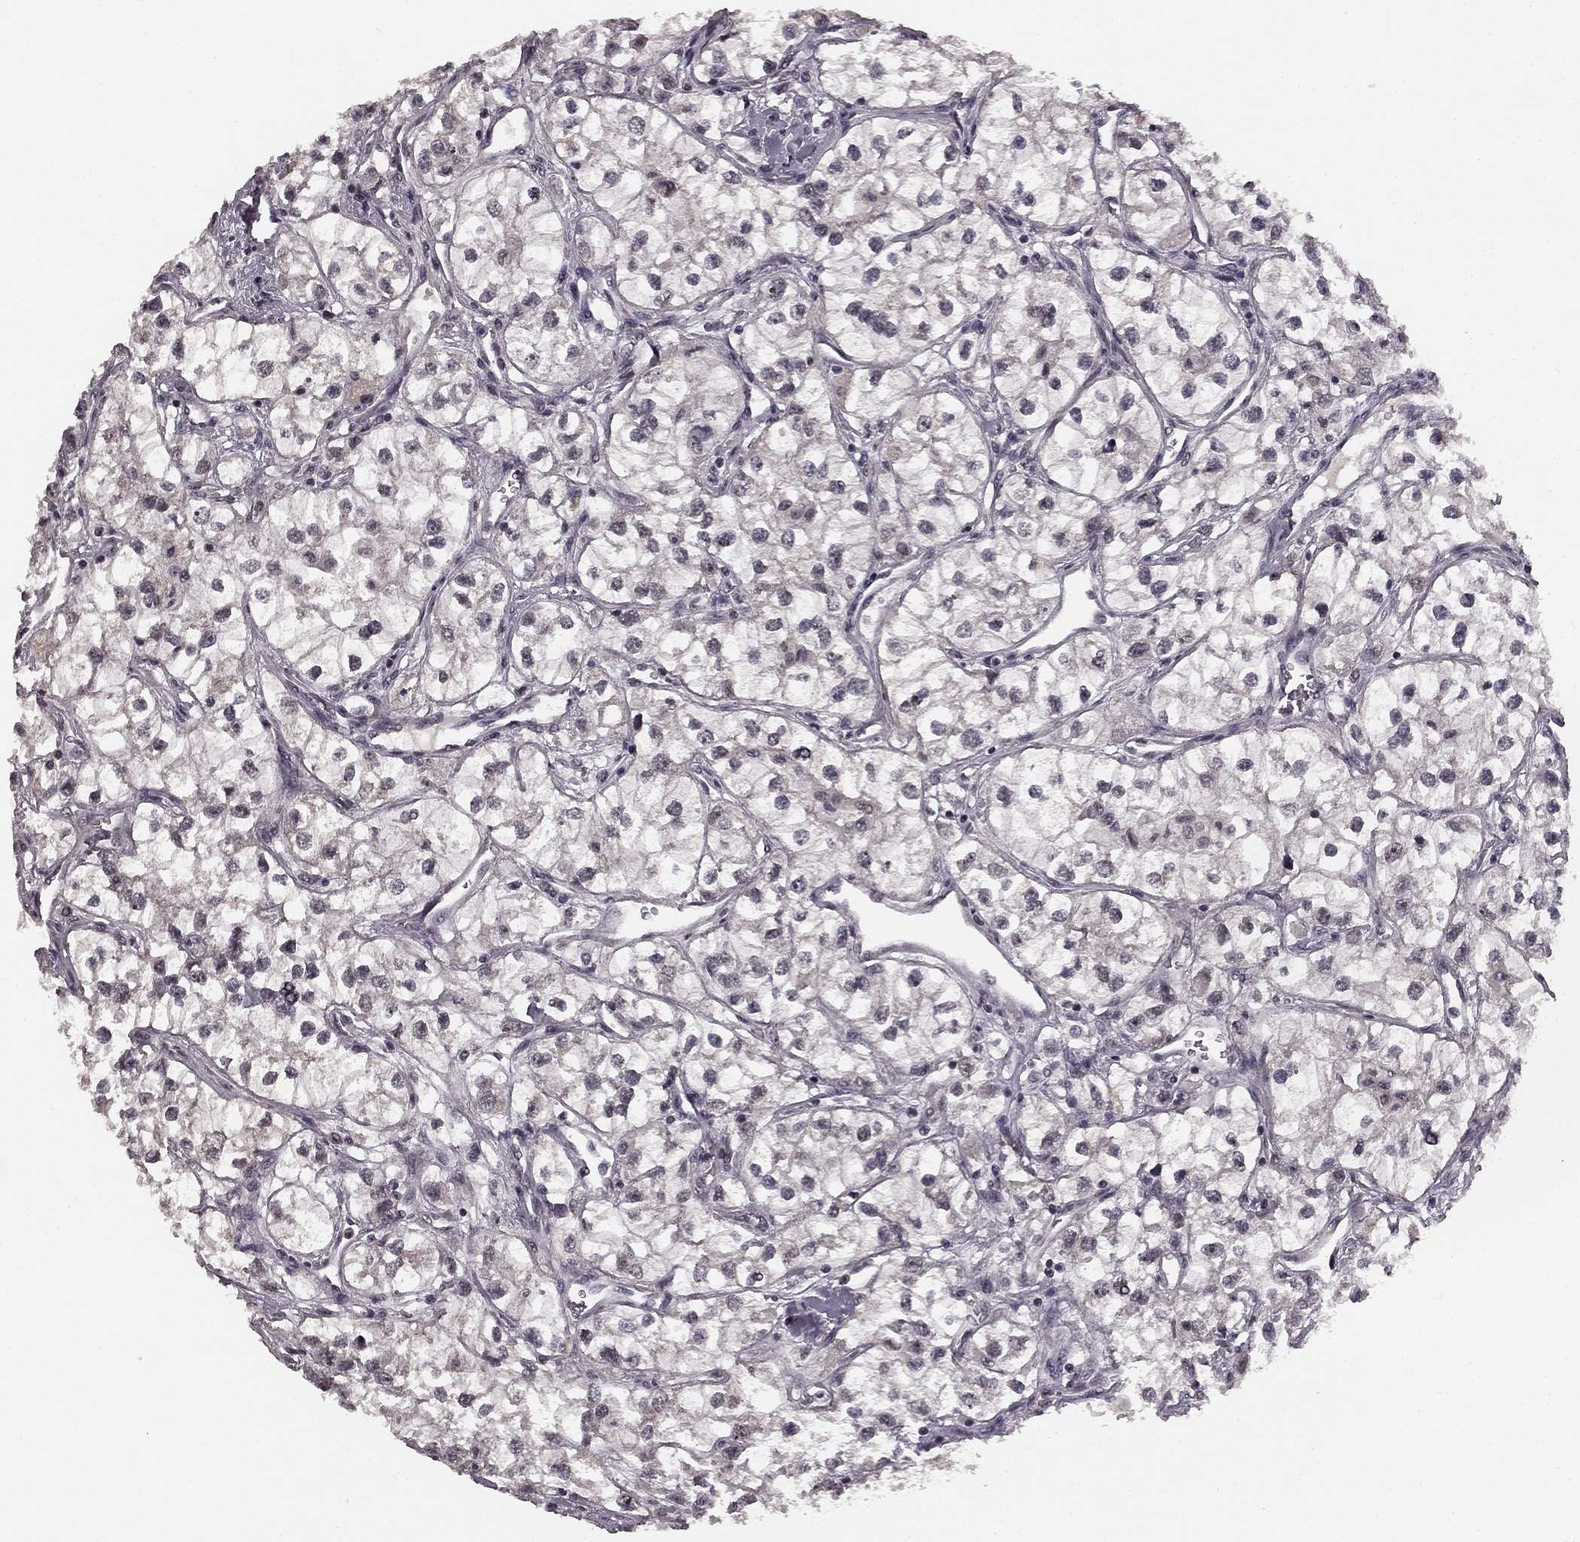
{"staining": {"intensity": "weak", "quantity": "<25%", "location": "cytoplasmic/membranous"}, "tissue": "renal cancer", "cell_type": "Tumor cells", "image_type": "cancer", "snomed": [{"axis": "morphology", "description": "Adenocarcinoma, NOS"}, {"axis": "topography", "description": "Kidney"}], "caption": "Tumor cells show no significant protein staining in renal cancer (adenocarcinoma).", "gene": "HCN4", "patient": {"sex": "male", "age": 59}}